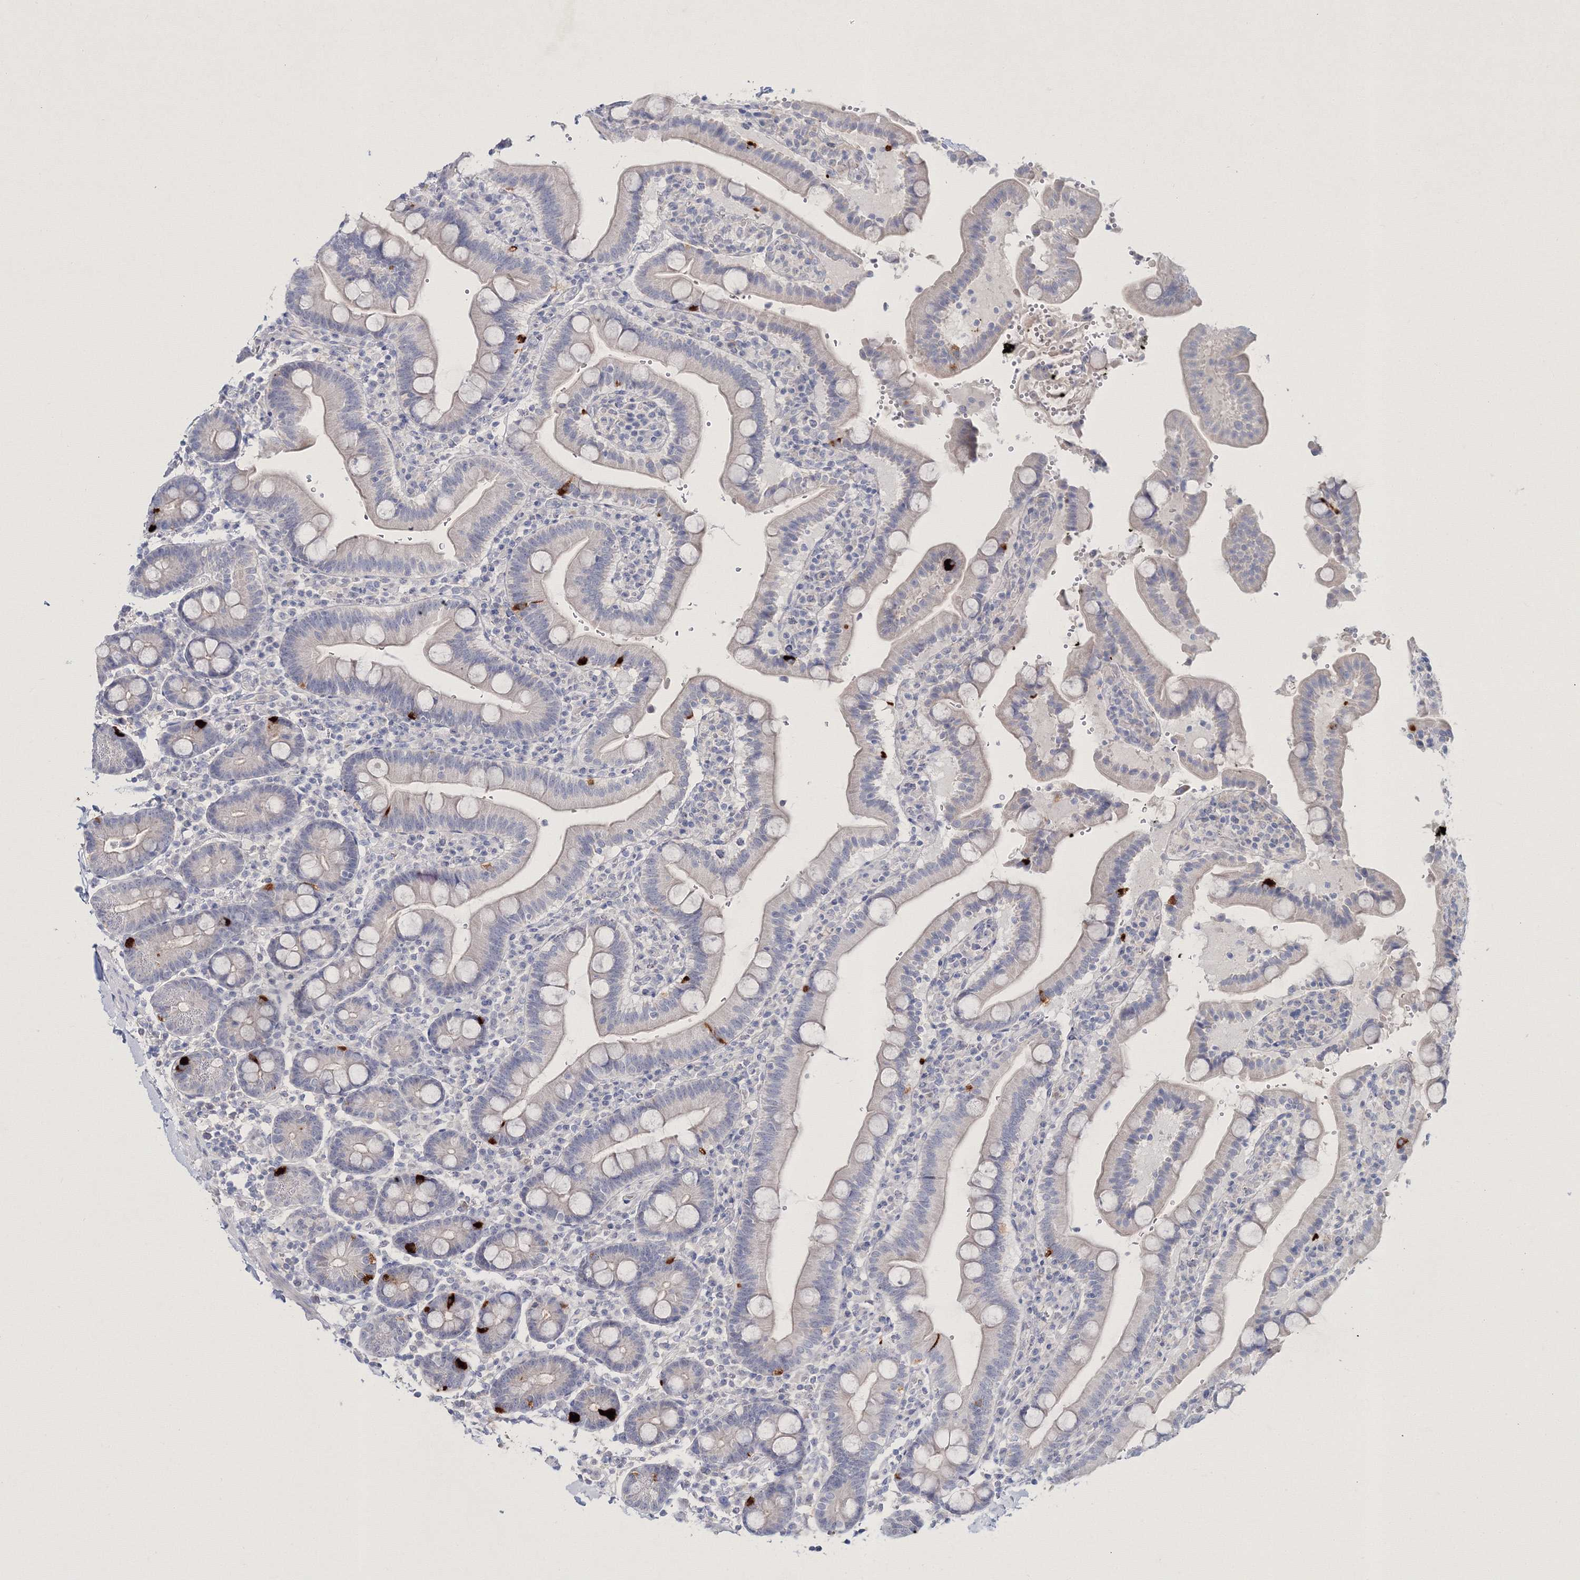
{"staining": {"intensity": "strong", "quantity": "<25%", "location": "cytoplasmic/membranous"}, "tissue": "duodenum", "cell_type": "Glandular cells", "image_type": "normal", "snomed": [{"axis": "morphology", "description": "Normal tissue, NOS"}, {"axis": "topography", "description": "Small intestine, NOS"}], "caption": "Benign duodenum was stained to show a protein in brown. There is medium levels of strong cytoplasmic/membranous positivity in approximately <25% of glandular cells. Nuclei are stained in blue.", "gene": "NEU4", "patient": {"sex": "female", "age": 71}}